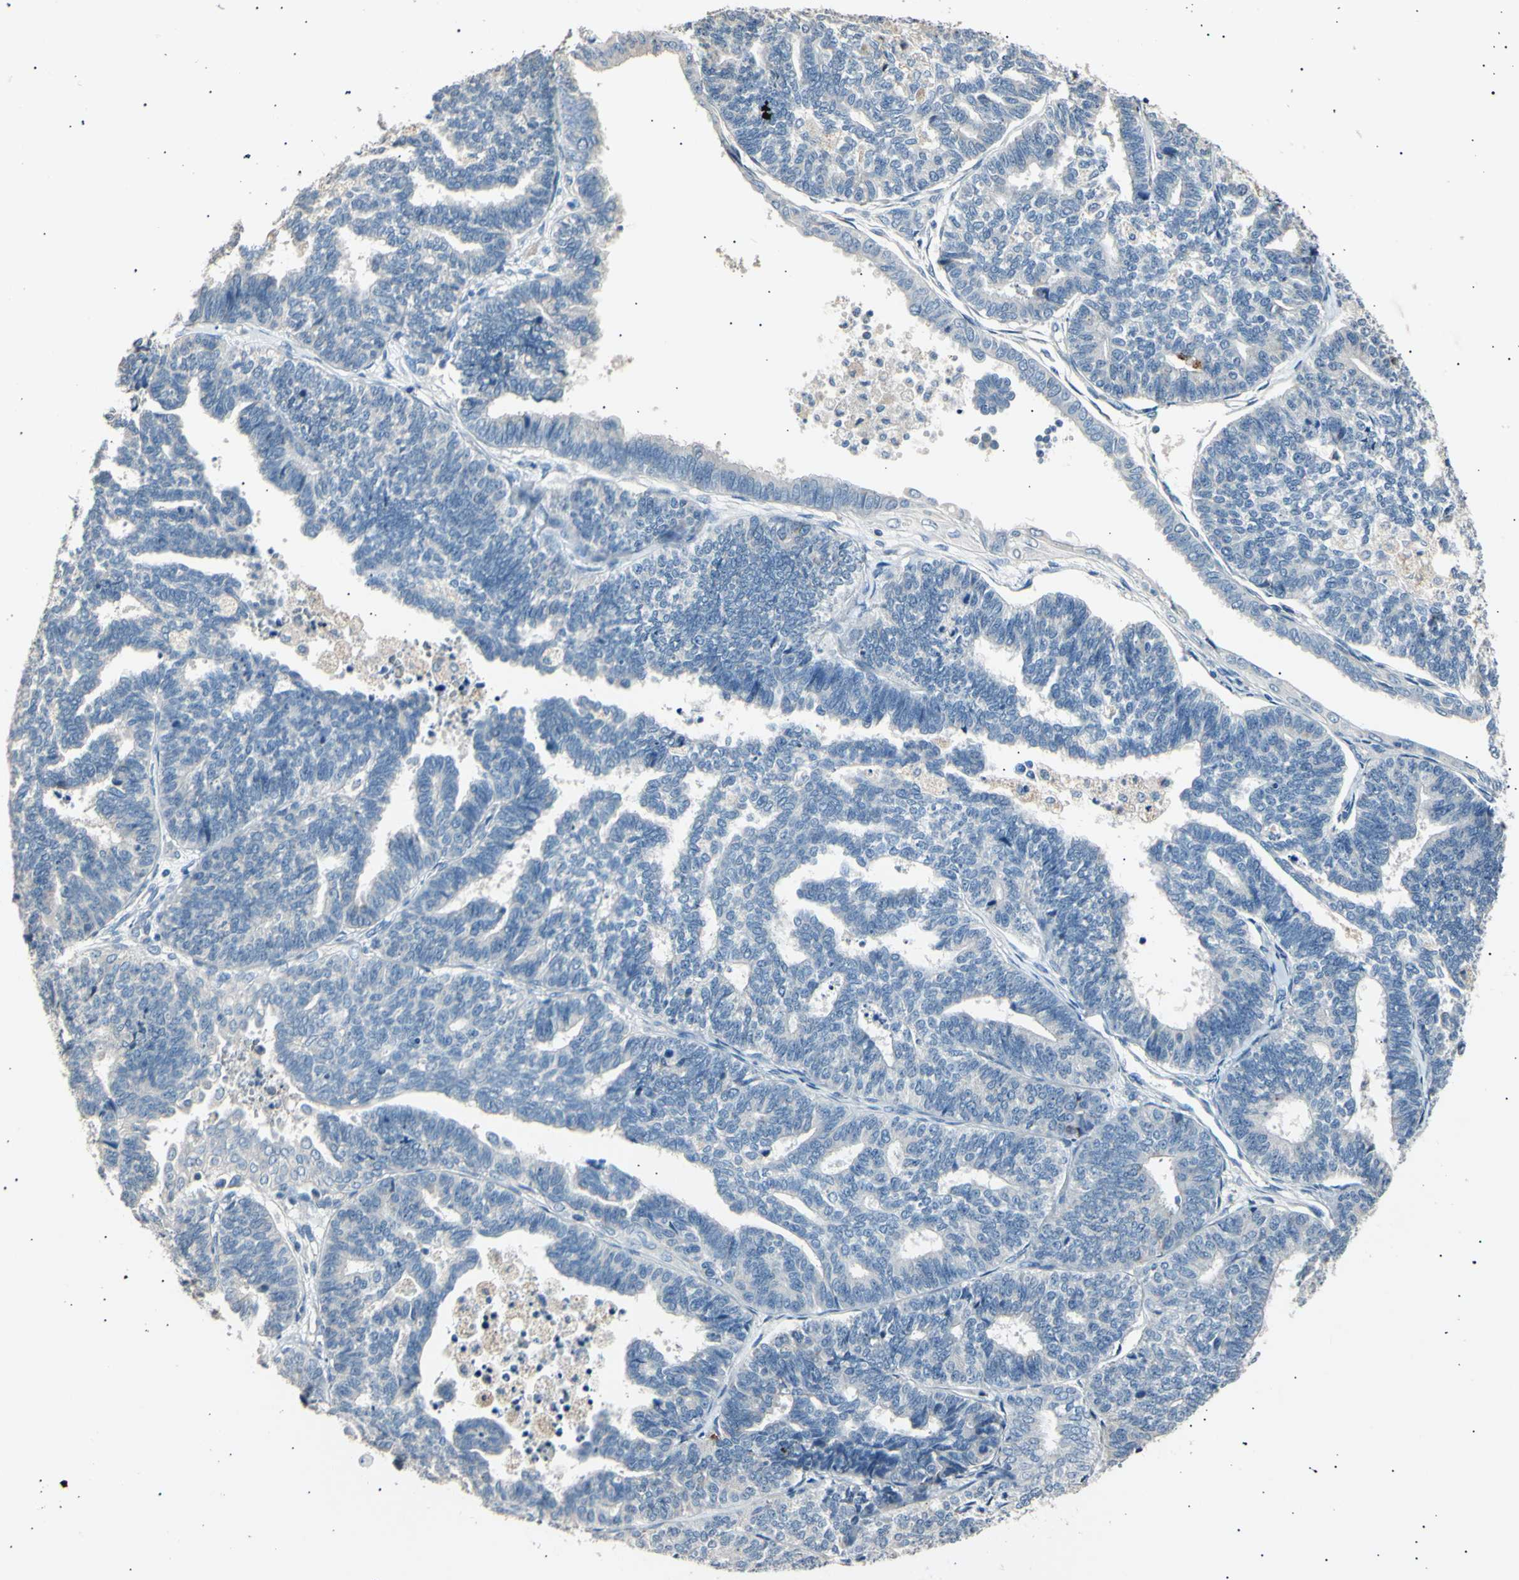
{"staining": {"intensity": "negative", "quantity": "none", "location": "none"}, "tissue": "endometrial cancer", "cell_type": "Tumor cells", "image_type": "cancer", "snomed": [{"axis": "morphology", "description": "Adenocarcinoma, NOS"}, {"axis": "topography", "description": "Endometrium"}], "caption": "A high-resolution histopathology image shows immunohistochemistry (IHC) staining of endometrial cancer, which shows no significant expression in tumor cells.", "gene": "LDLR", "patient": {"sex": "female", "age": 70}}